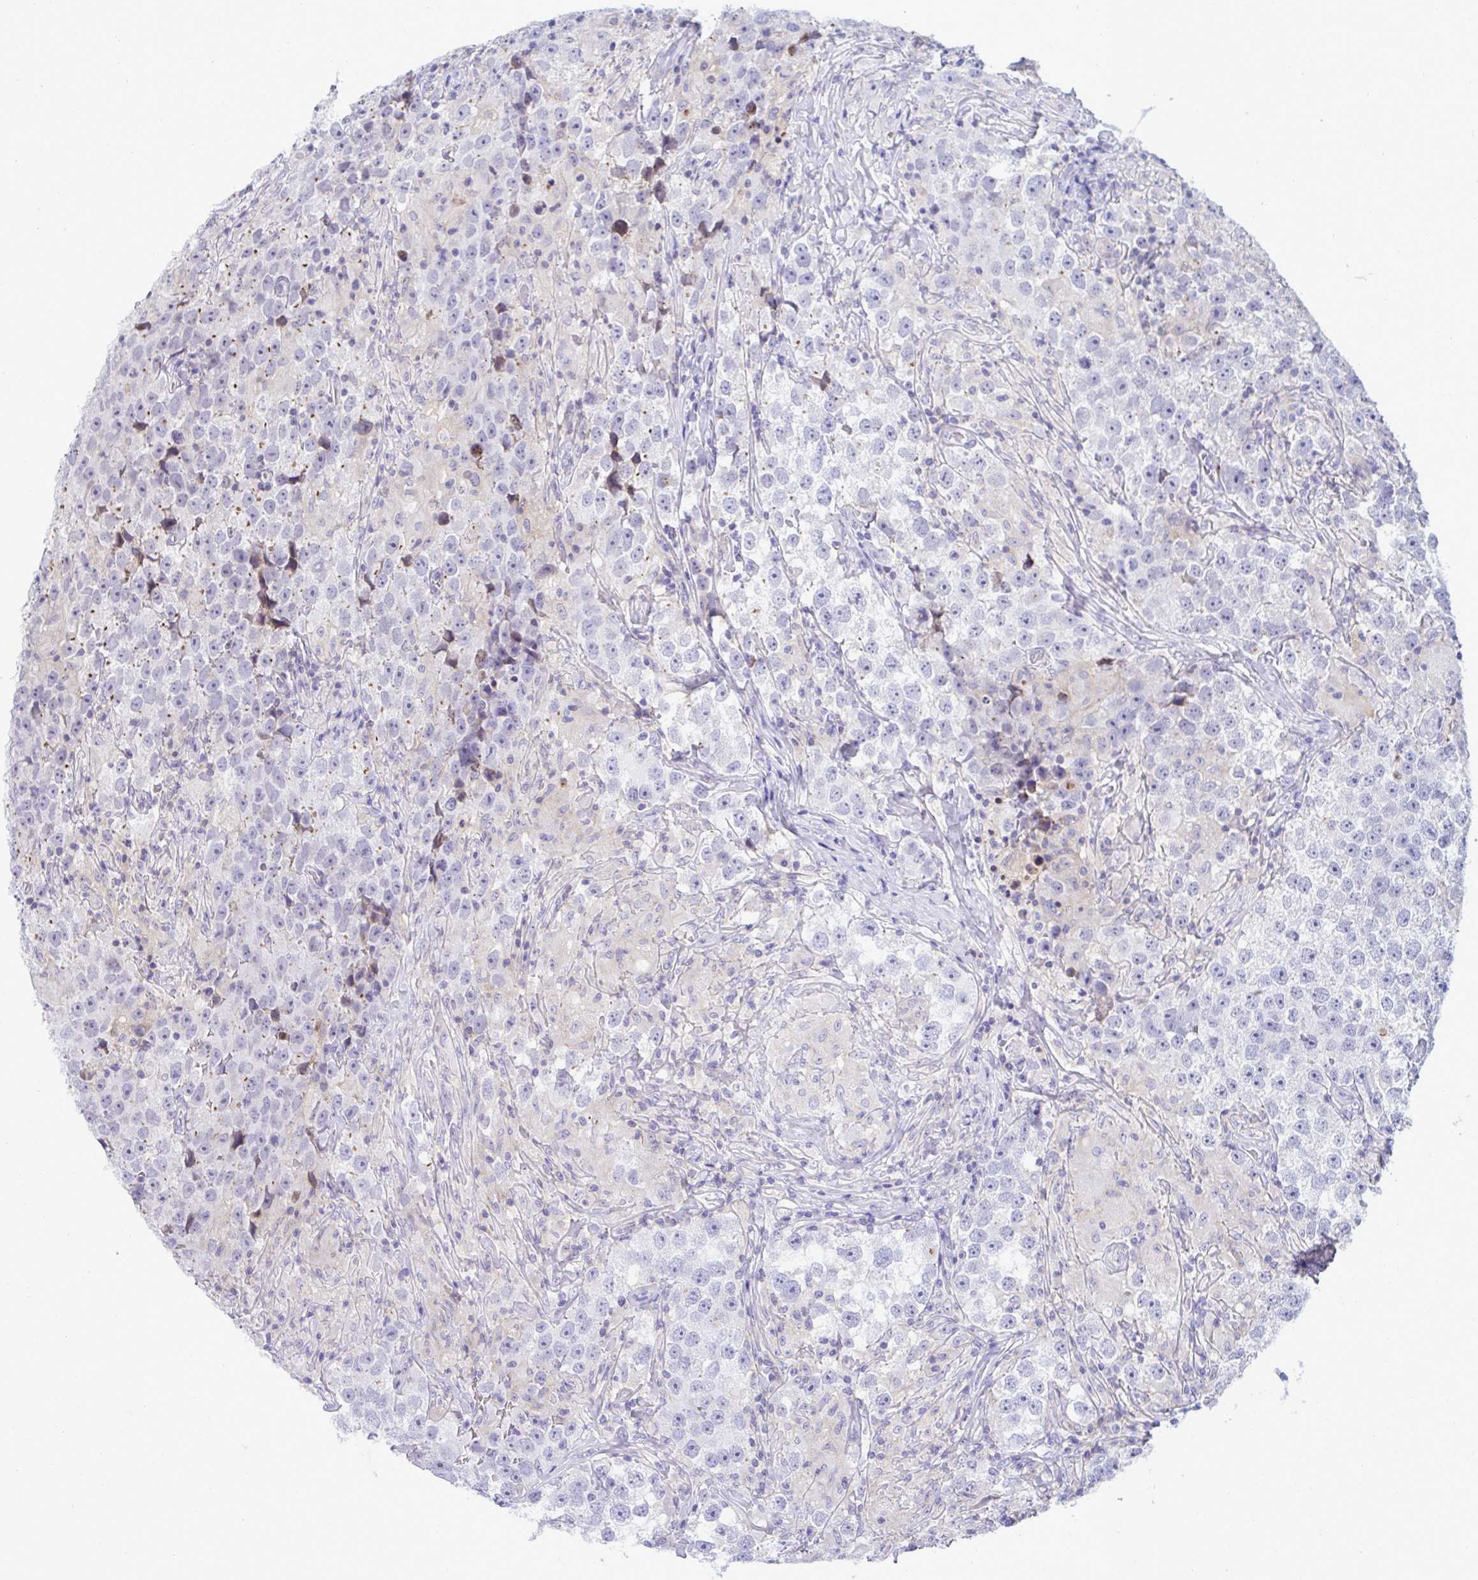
{"staining": {"intensity": "negative", "quantity": "none", "location": "none"}, "tissue": "testis cancer", "cell_type": "Tumor cells", "image_type": "cancer", "snomed": [{"axis": "morphology", "description": "Seminoma, NOS"}, {"axis": "topography", "description": "Testis"}], "caption": "Photomicrograph shows no significant protein staining in tumor cells of testis seminoma.", "gene": "RGPD5", "patient": {"sex": "male", "age": 46}}